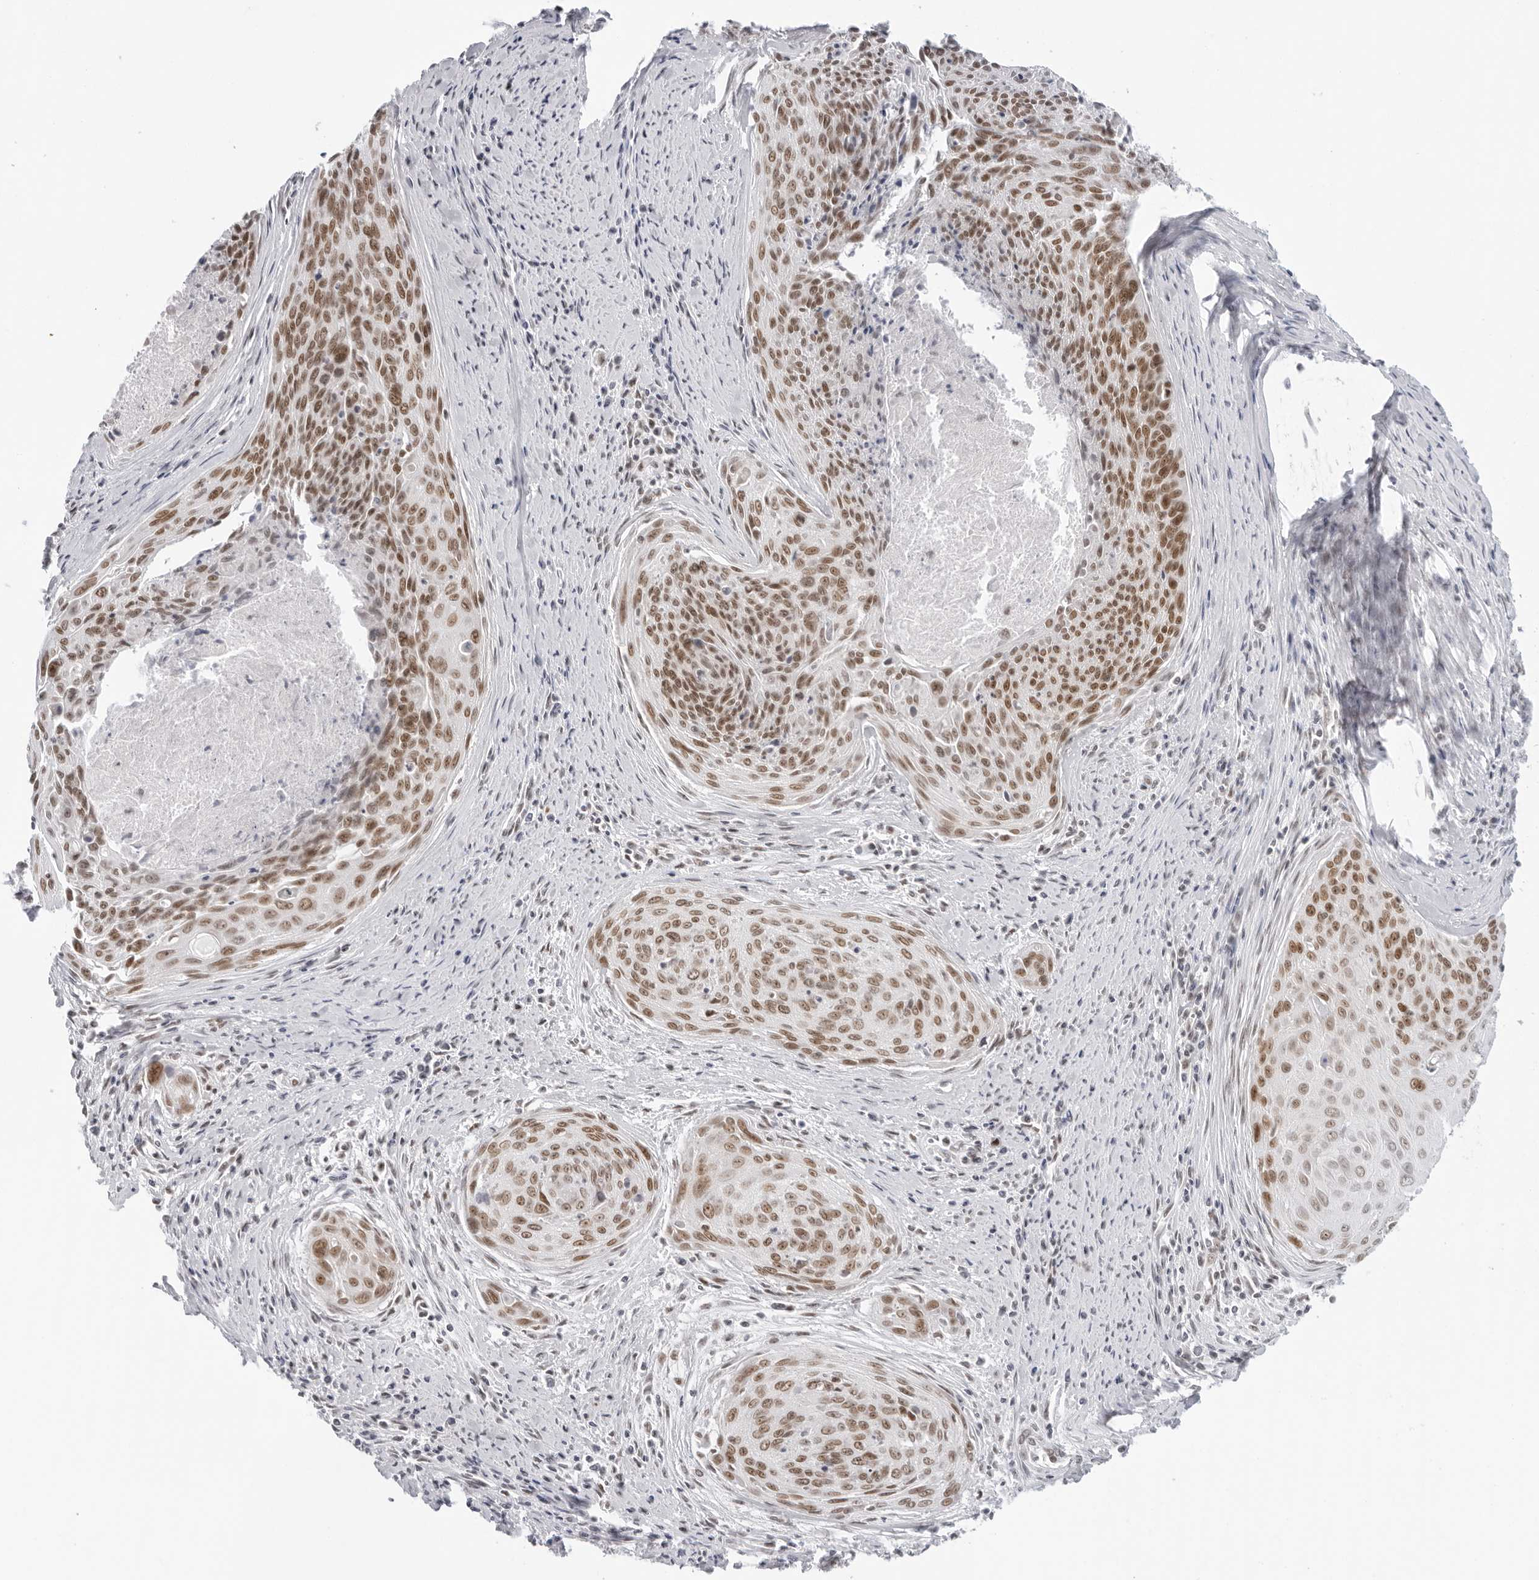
{"staining": {"intensity": "moderate", "quantity": ">75%", "location": "nuclear"}, "tissue": "cervical cancer", "cell_type": "Tumor cells", "image_type": "cancer", "snomed": [{"axis": "morphology", "description": "Squamous cell carcinoma, NOS"}, {"axis": "topography", "description": "Cervix"}], "caption": "Cervical squamous cell carcinoma stained with a brown dye shows moderate nuclear positive positivity in about >75% of tumor cells.", "gene": "FOXK2", "patient": {"sex": "female", "age": 55}}